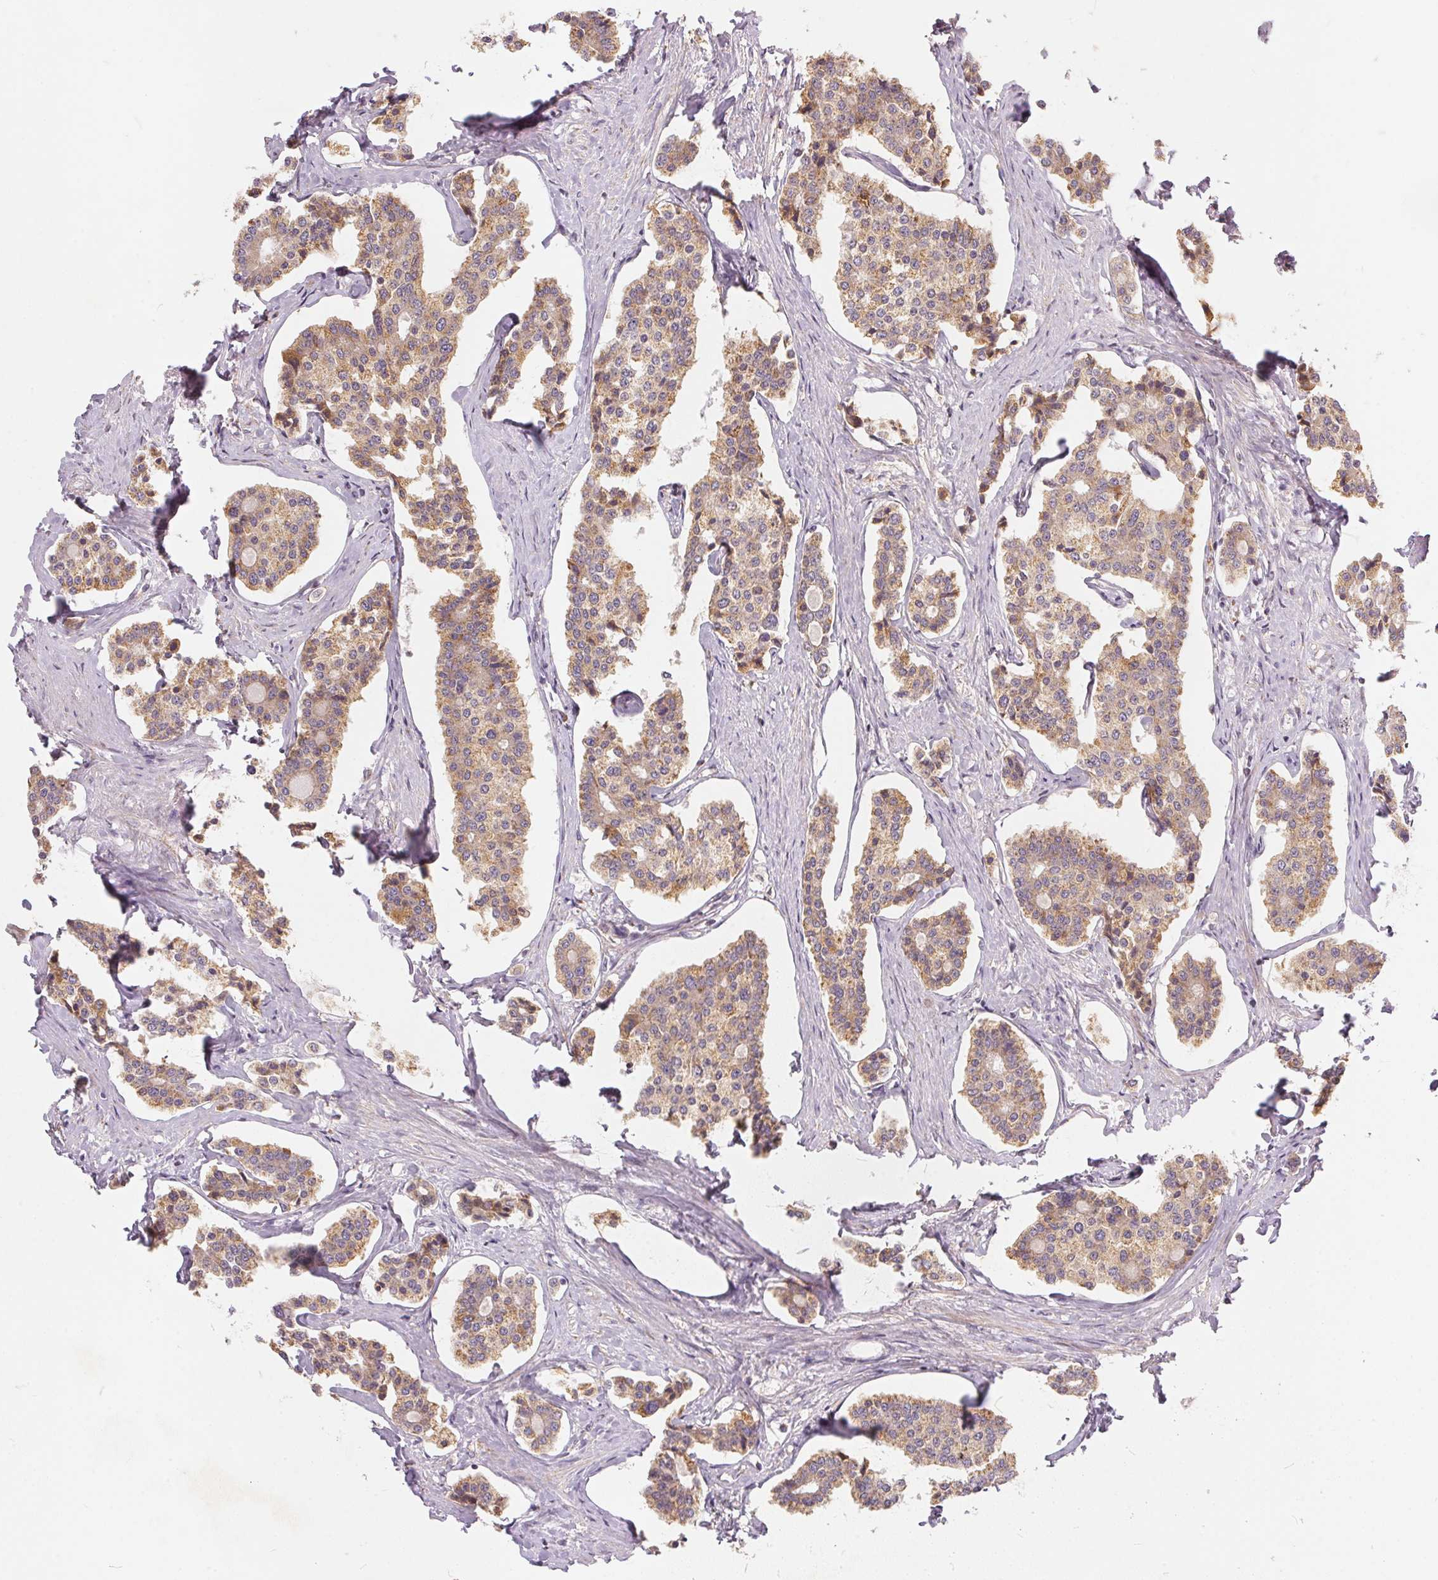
{"staining": {"intensity": "moderate", "quantity": ">75%", "location": "cytoplasmic/membranous"}, "tissue": "carcinoid", "cell_type": "Tumor cells", "image_type": "cancer", "snomed": [{"axis": "morphology", "description": "Carcinoid, malignant, NOS"}, {"axis": "topography", "description": "Small intestine"}], "caption": "IHC image of neoplastic tissue: human malignant carcinoid stained using immunohistochemistry reveals medium levels of moderate protein expression localized specifically in the cytoplasmic/membranous of tumor cells, appearing as a cytoplasmic/membranous brown color.", "gene": "VWA5B2", "patient": {"sex": "female", "age": 65}}